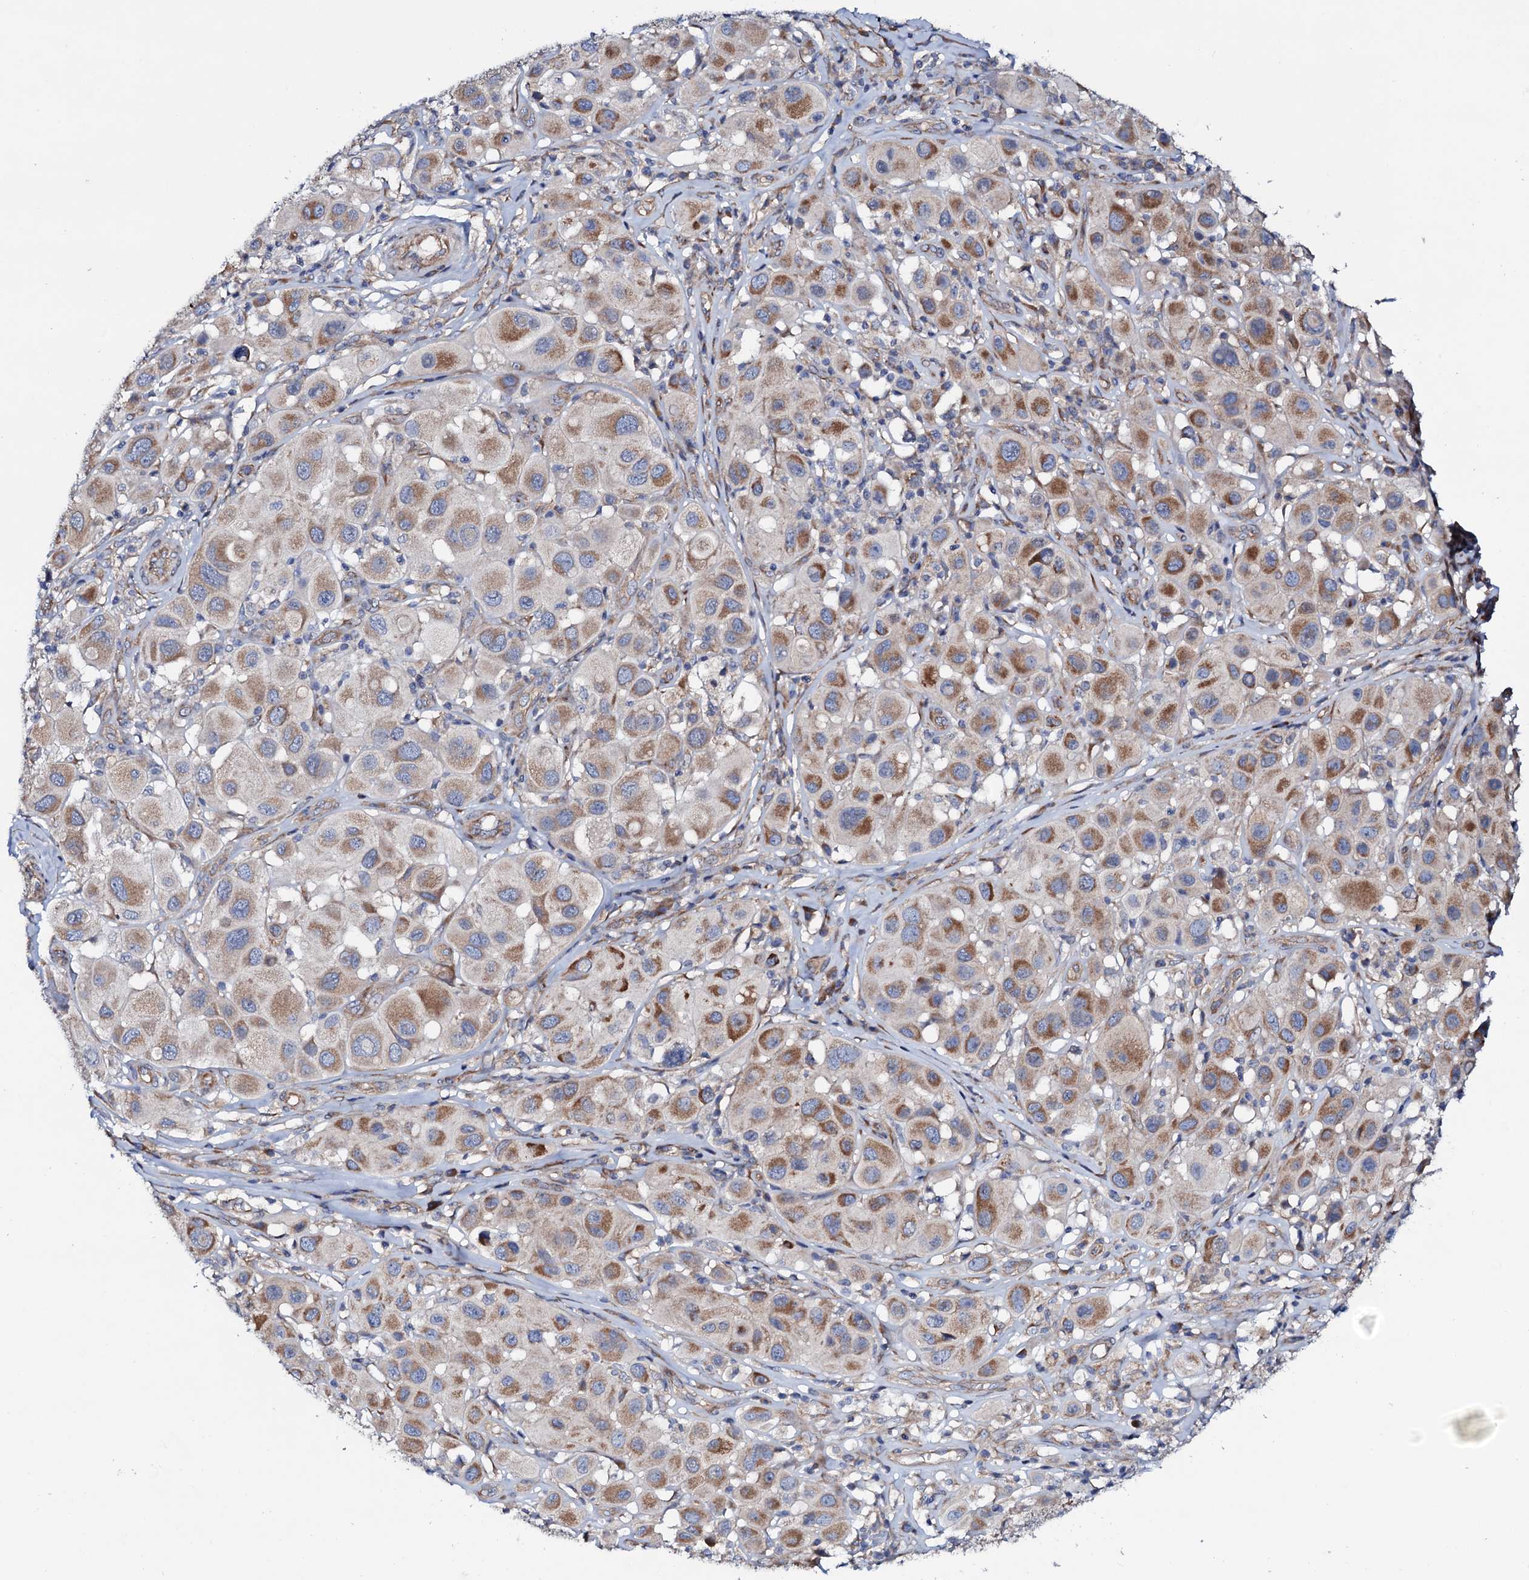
{"staining": {"intensity": "moderate", "quantity": ">75%", "location": "cytoplasmic/membranous"}, "tissue": "melanoma", "cell_type": "Tumor cells", "image_type": "cancer", "snomed": [{"axis": "morphology", "description": "Malignant melanoma, Metastatic site"}, {"axis": "topography", "description": "Skin"}], "caption": "Immunohistochemical staining of human melanoma displays medium levels of moderate cytoplasmic/membranous protein expression in about >75% of tumor cells.", "gene": "STARD13", "patient": {"sex": "male", "age": 41}}